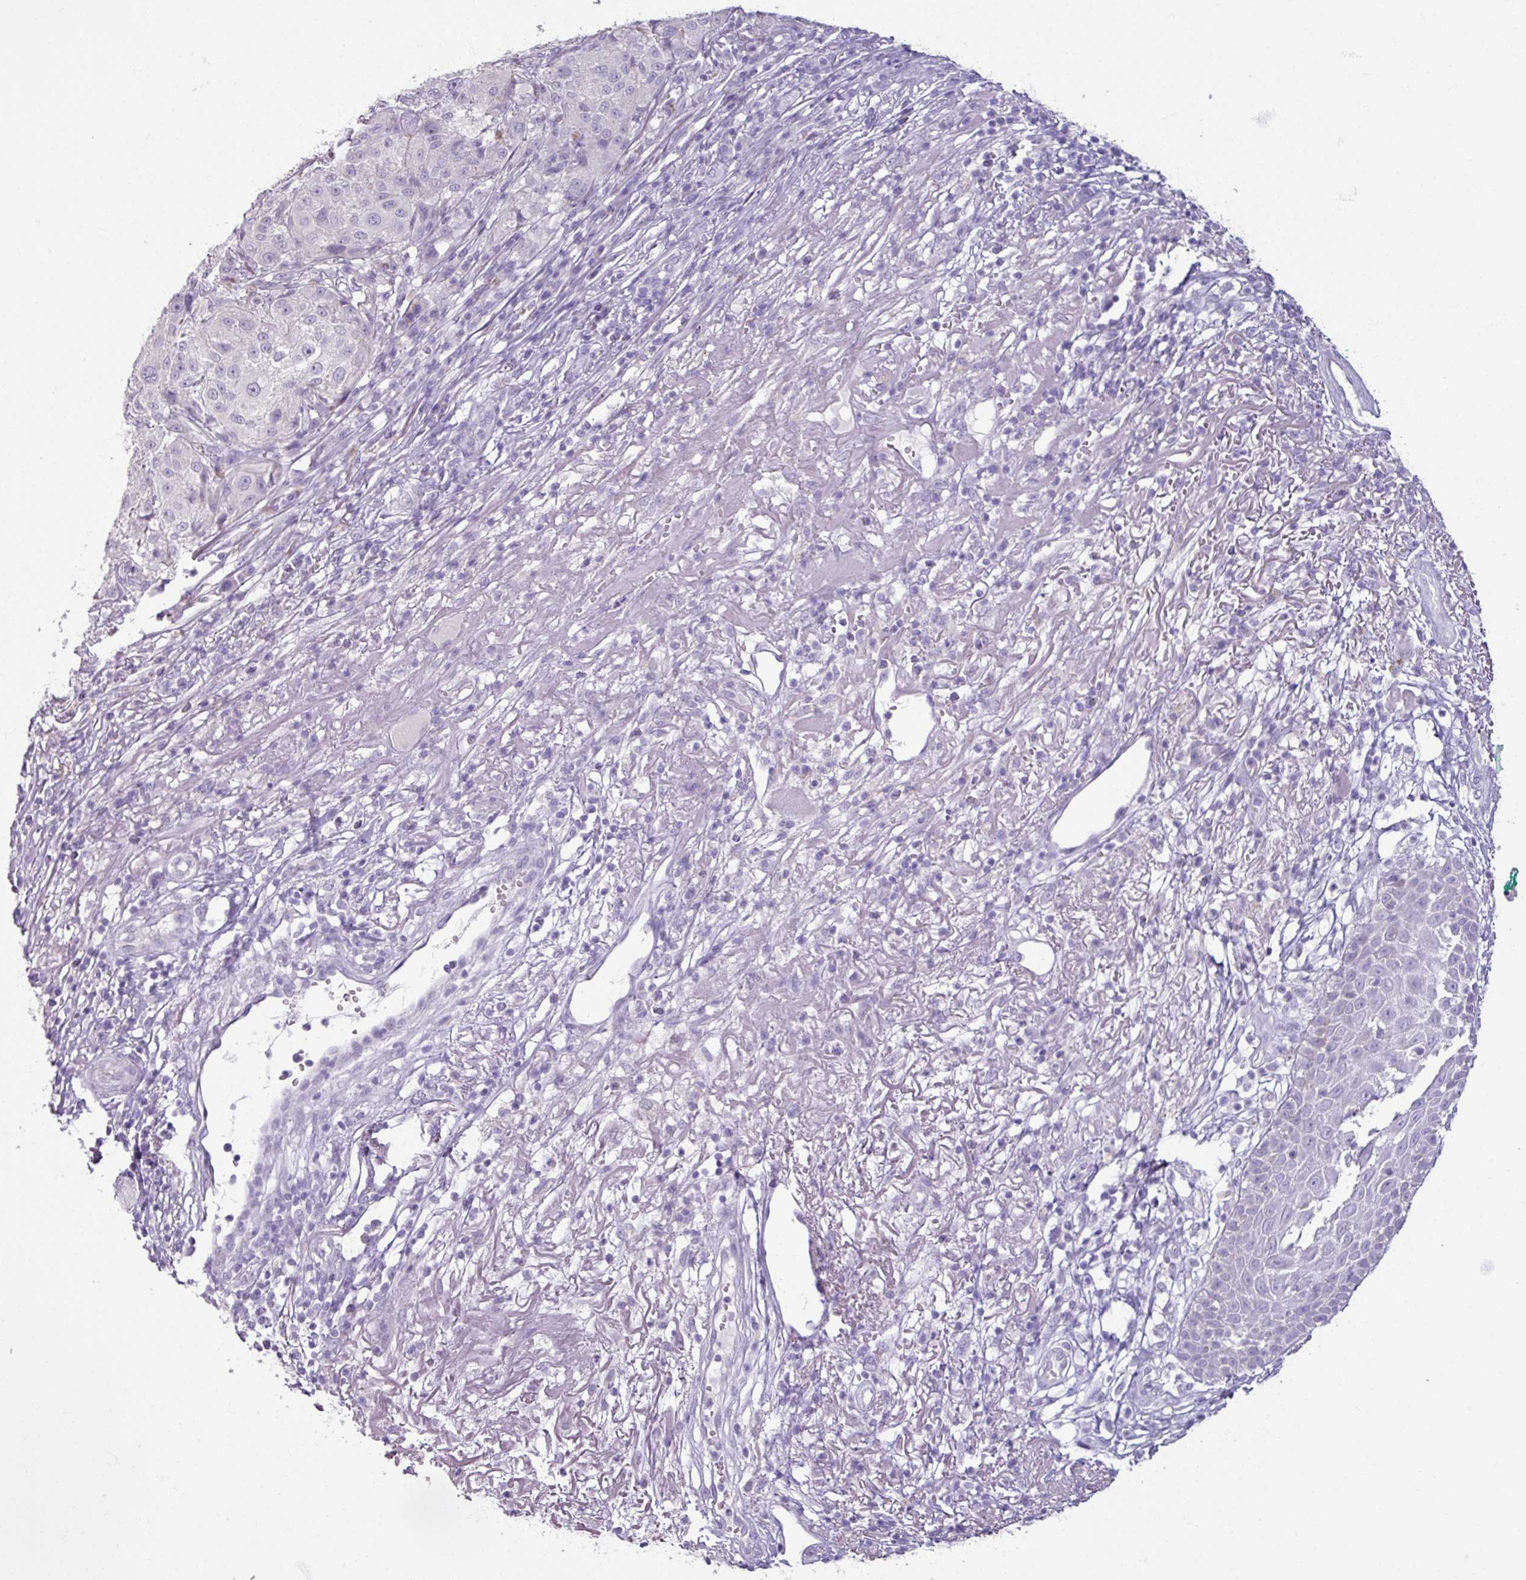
{"staining": {"intensity": "negative", "quantity": "none", "location": "none"}, "tissue": "melanoma", "cell_type": "Tumor cells", "image_type": "cancer", "snomed": [{"axis": "morphology", "description": "Necrosis, NOS"}, {"axis": "morphology", "description": "Malignant melanoma, NOS"}, {"axis": "topography", "description": "Skin"}], "caption": "The histopathology image exhibits no staining of tumor cells in malignant melanoma. The staining was performed using DAB (3,3'-diaminobenzidine) to visualize the protein expression in brown, while the nuclei were stained in blue with hematoxylin (Magnification: 20x).", "gene": "SLC27A5", "patient": {"sex": "female", "age": 87}}